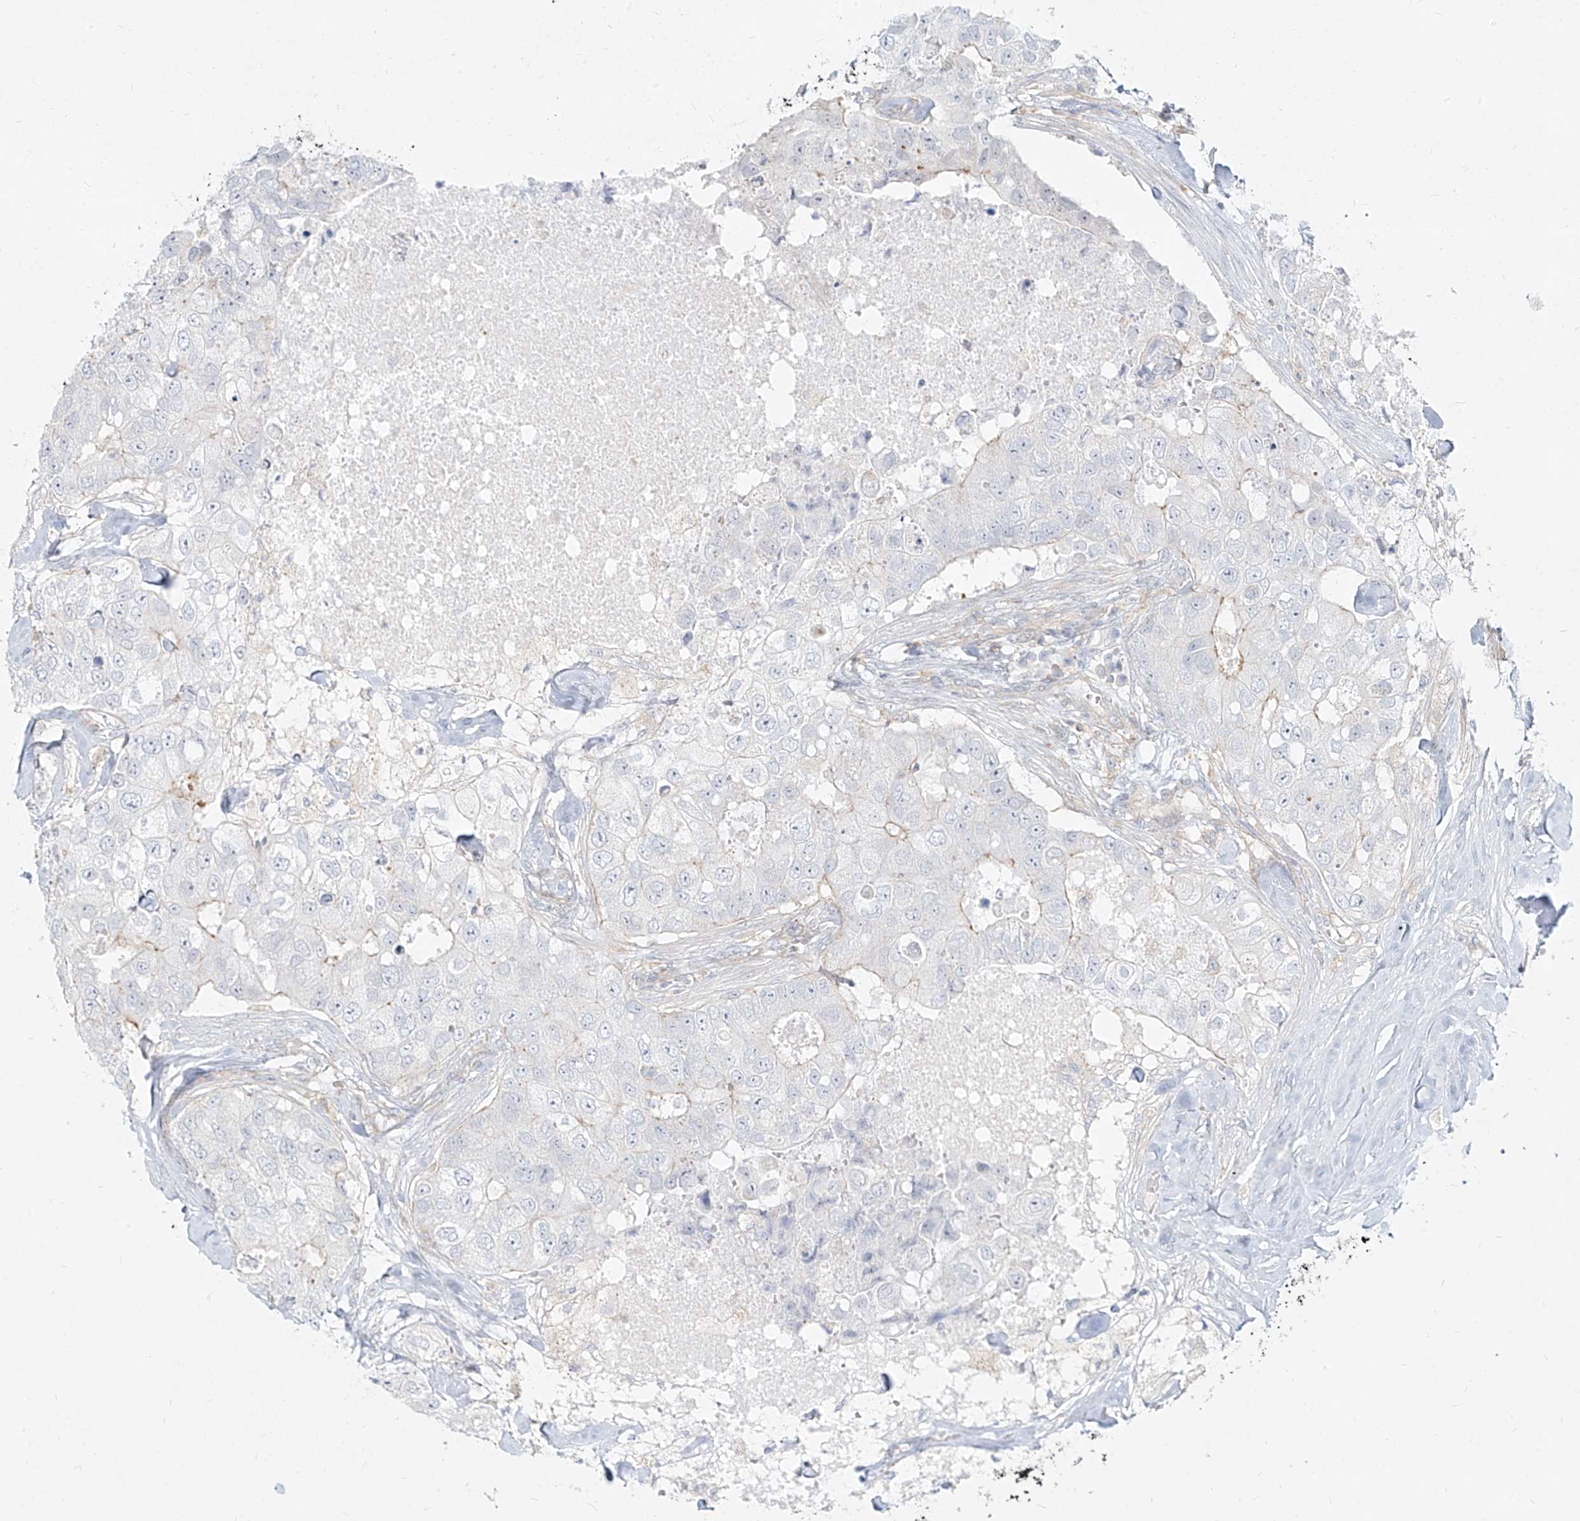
{"staining": {"intensity": "negative", "quantity": "none", "location": "none"}, "tissue": "breast cancer", "cell_type": "Tumor cells", "image_type": "cancer", "snomed": [{"axis": "morphology", "description": "Duct carcinoma"}, {"axis": "topography", "description": "Breast"}], "caption": "Breast cancer was stained to show a protein in brown. There is no significant expression in tumor cells.", "gene": "SLC2A12", "patient": {"sex": "female", "age": 62}}